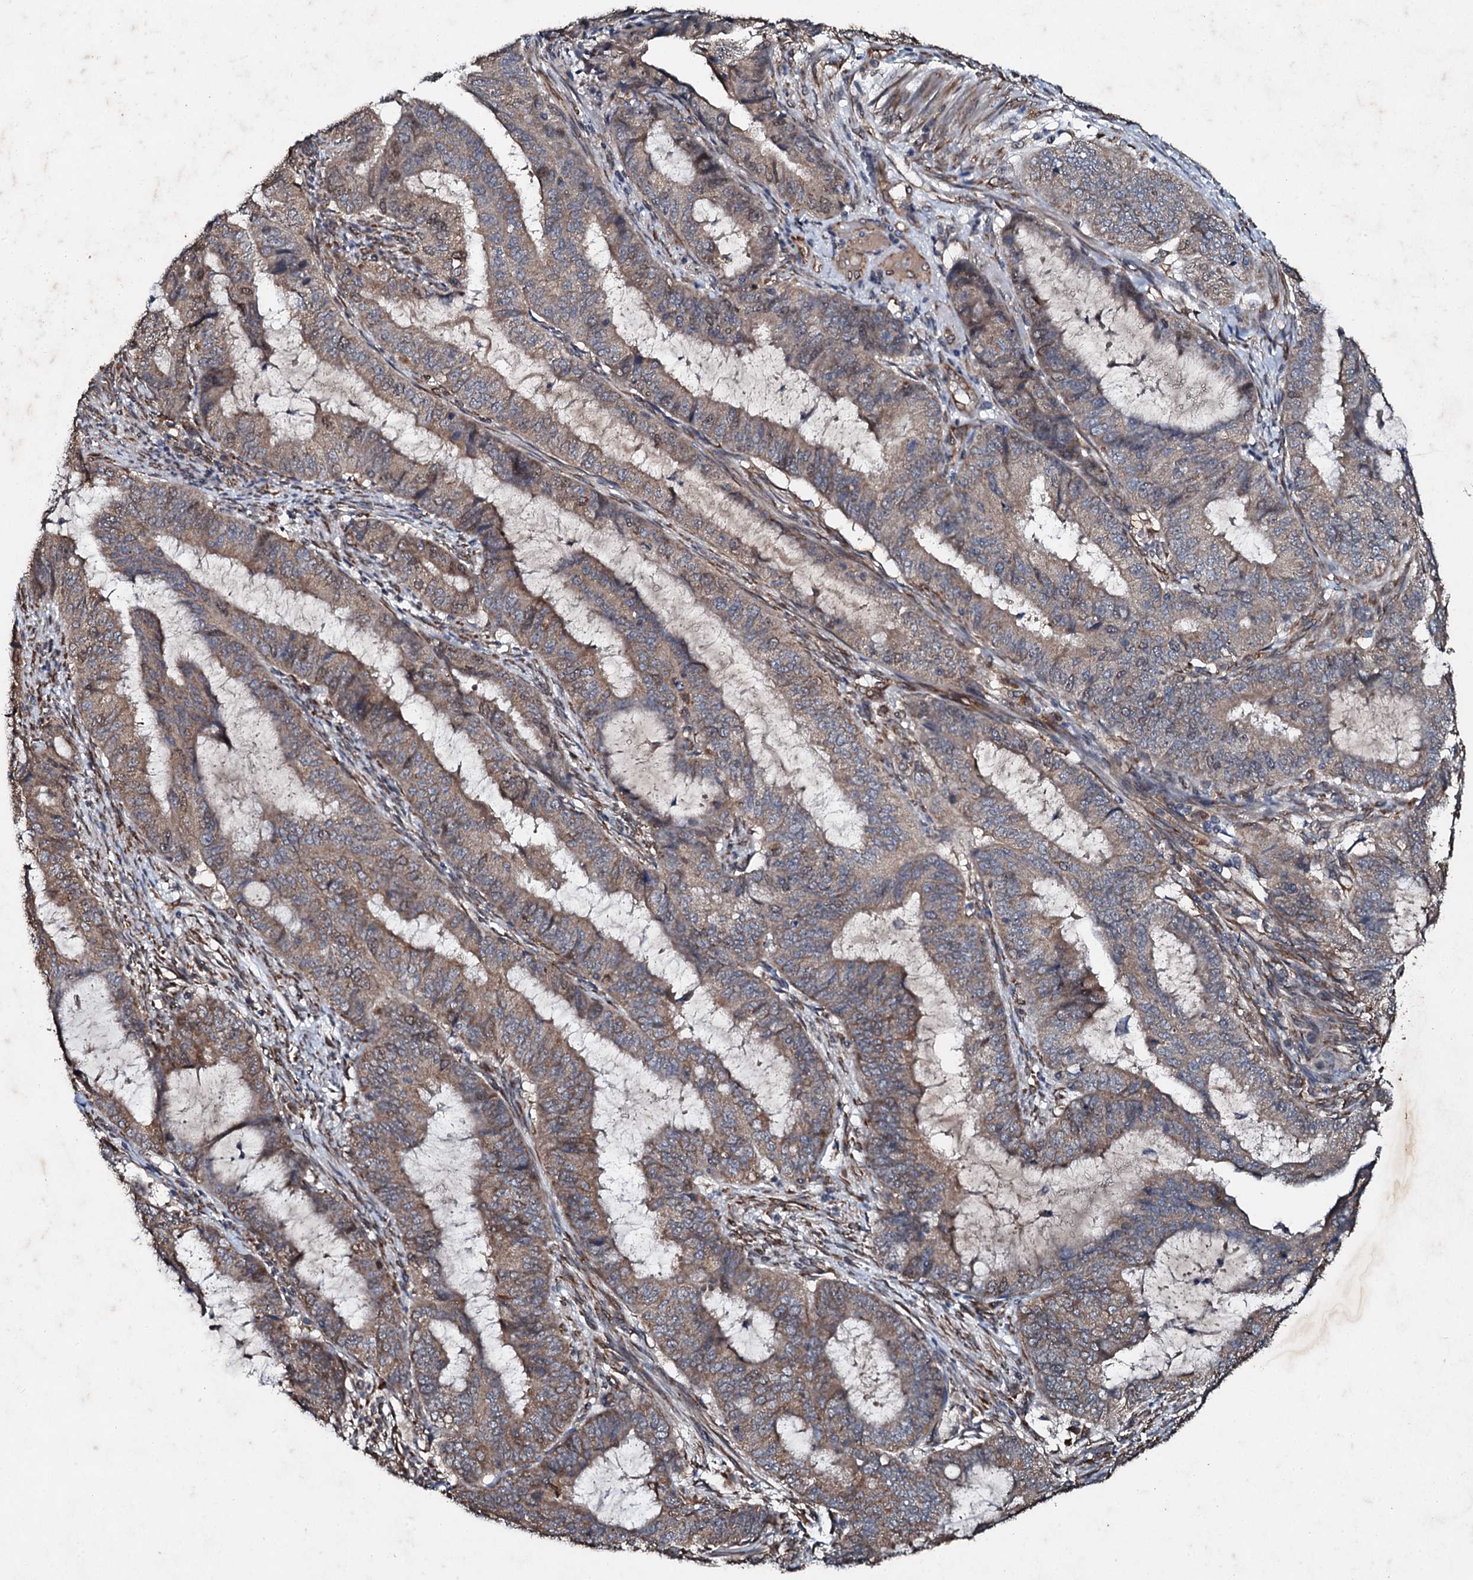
{"staining": {"intensity": "weak", "quantity": ">75%", "location": "cytoplasmic/membranous"}, "tissue": "endometrial cancer", "cell_type": "Tumor cells", "image_type": "cancer", "snomed": [{"axis": "morphology", "description": "Adenocarcinoma, NOS"}, {"axis": "topography", "description": "Endometrium"}], "caption": "There is low levels of weak cytoplasmic/membranous staining in tumor cells of adenocarcinoma (endometrial), as demonstrated by immunohistochemical staining (brown color).", "gene": "ADAMTS10", "patient": {"sex": "female", "age": 51}}